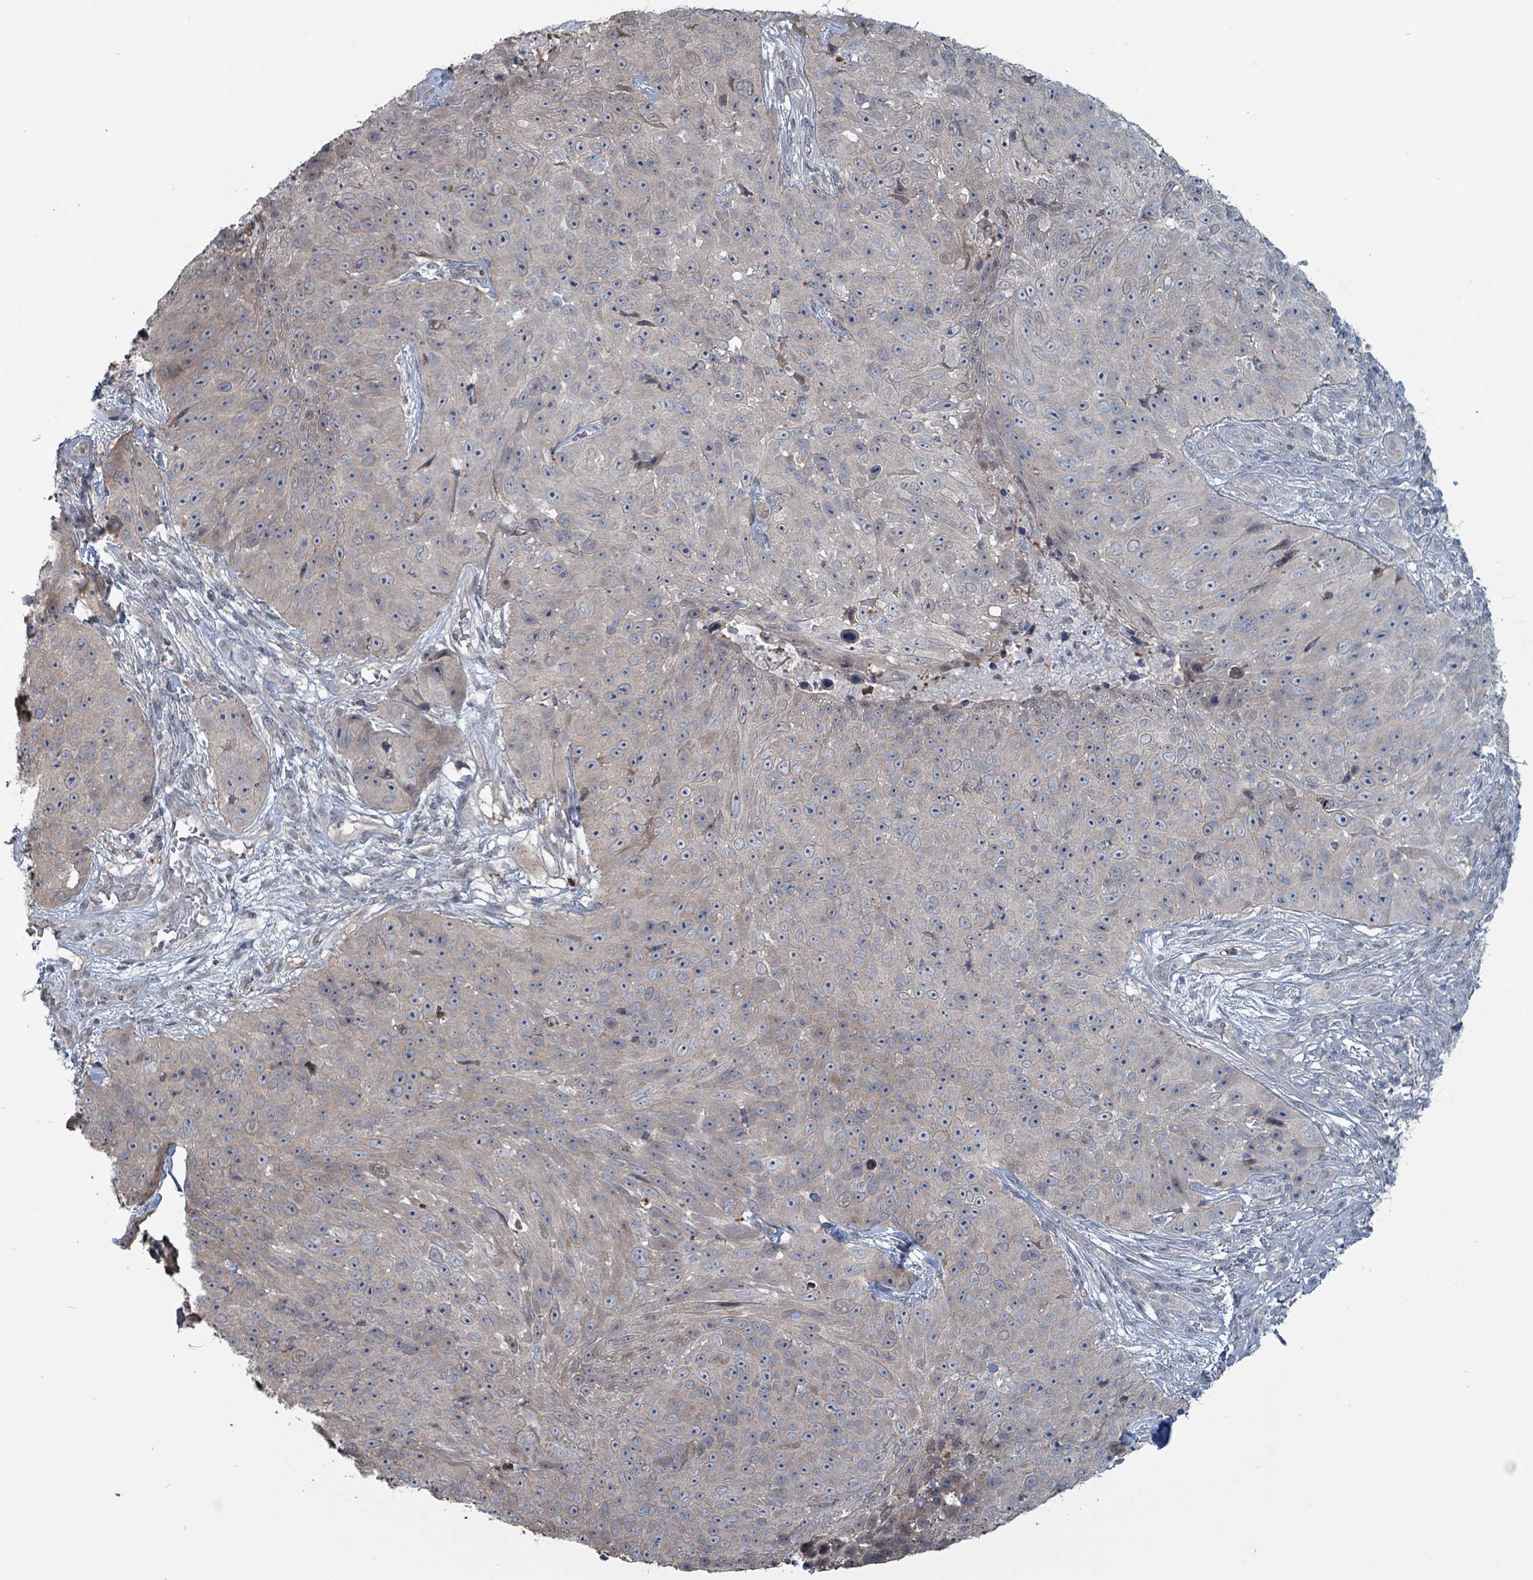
{"staining": {"intensity": "weak", "quantity": "25%-75%", "location": "cytoplasmic/membranous"}, "tissue": "skin cancer", "cell_type": "Tumor cells", "image_type": "cancer", "snomed": [{"axis": "morphology", "description": "Squamous cell carcinoma, NOS"}, {"axis": "topography", "description": "Skin"}], "caption": "High-magnification brightfield microscopy of squamous cell carcinoma (skin) stained with DAB (3,3'-diaminobenzidine) (brown) and counterstained with hematoxylin (blue). tumor cells exhibit weak cytoplasmic/membranous positivity is seen in about25%-75% of cells.", "gene": "BIVM", "patient": {"sex": "female", "age": 87}}